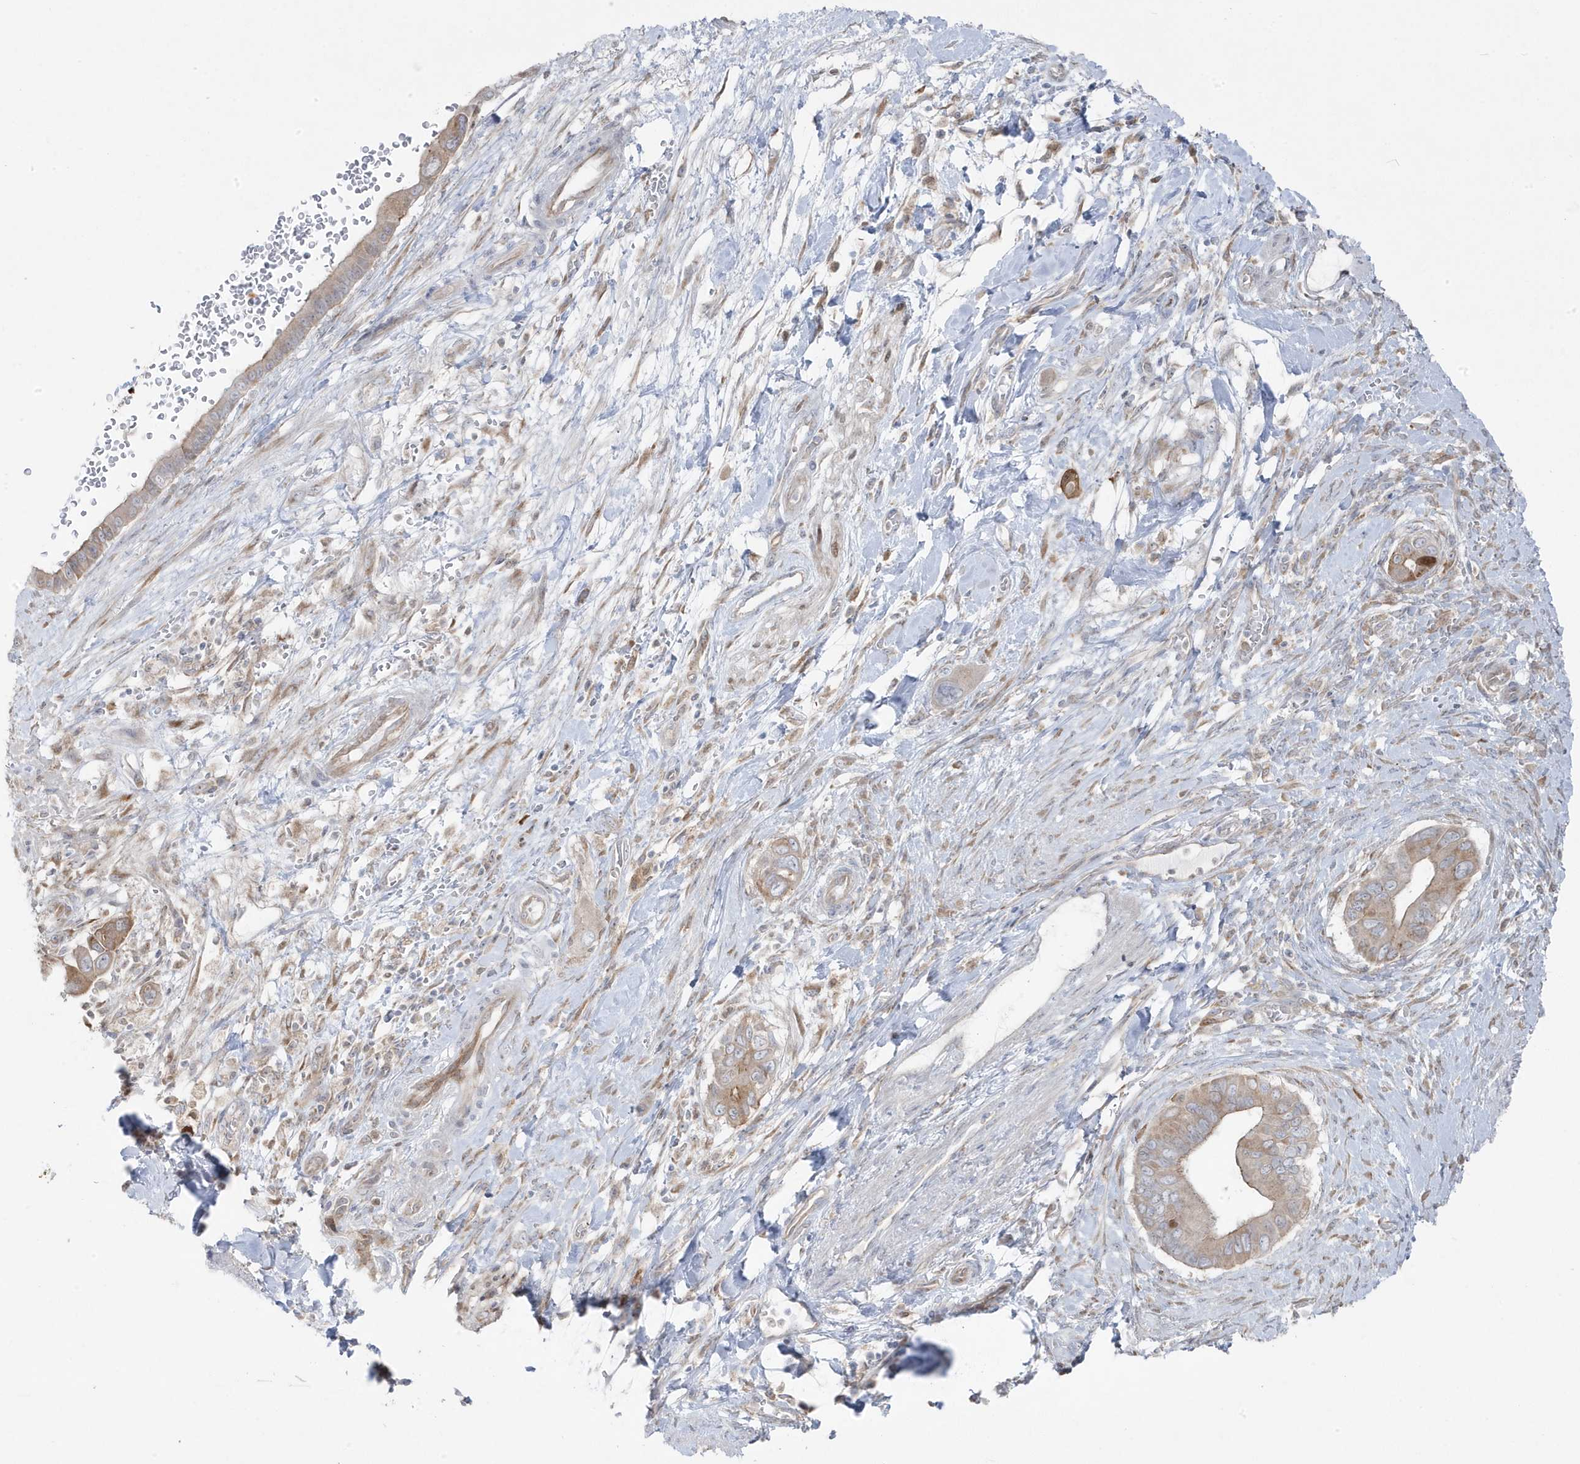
{"staining": {"intensity": "moderate", "quantity": "<25%", "location": "cytoplasmic/membranous"}, "tissue": "pancreatic cancer", "cell_type": "Tumor cells", "image_type": "cancer", "snomed": [{"axis": "morphology", "description": "Adenocarcinoma, NOS"}, {"axis": "topography", "description": "Pancreas"}], "caption": "Pancreatic adenocarcinoma tissue exhibits moderate cytoplasmic/membranous positivity in about <25% of tumor cells, visualized by immunohistochemistry. The protein of interest is stained brown, and the nuclei are stained in blue (DAB IHC with brightfield microscopy, high magnification).", "gene": "ZNF654", "patient": {"sex": "male", "age": 68}}